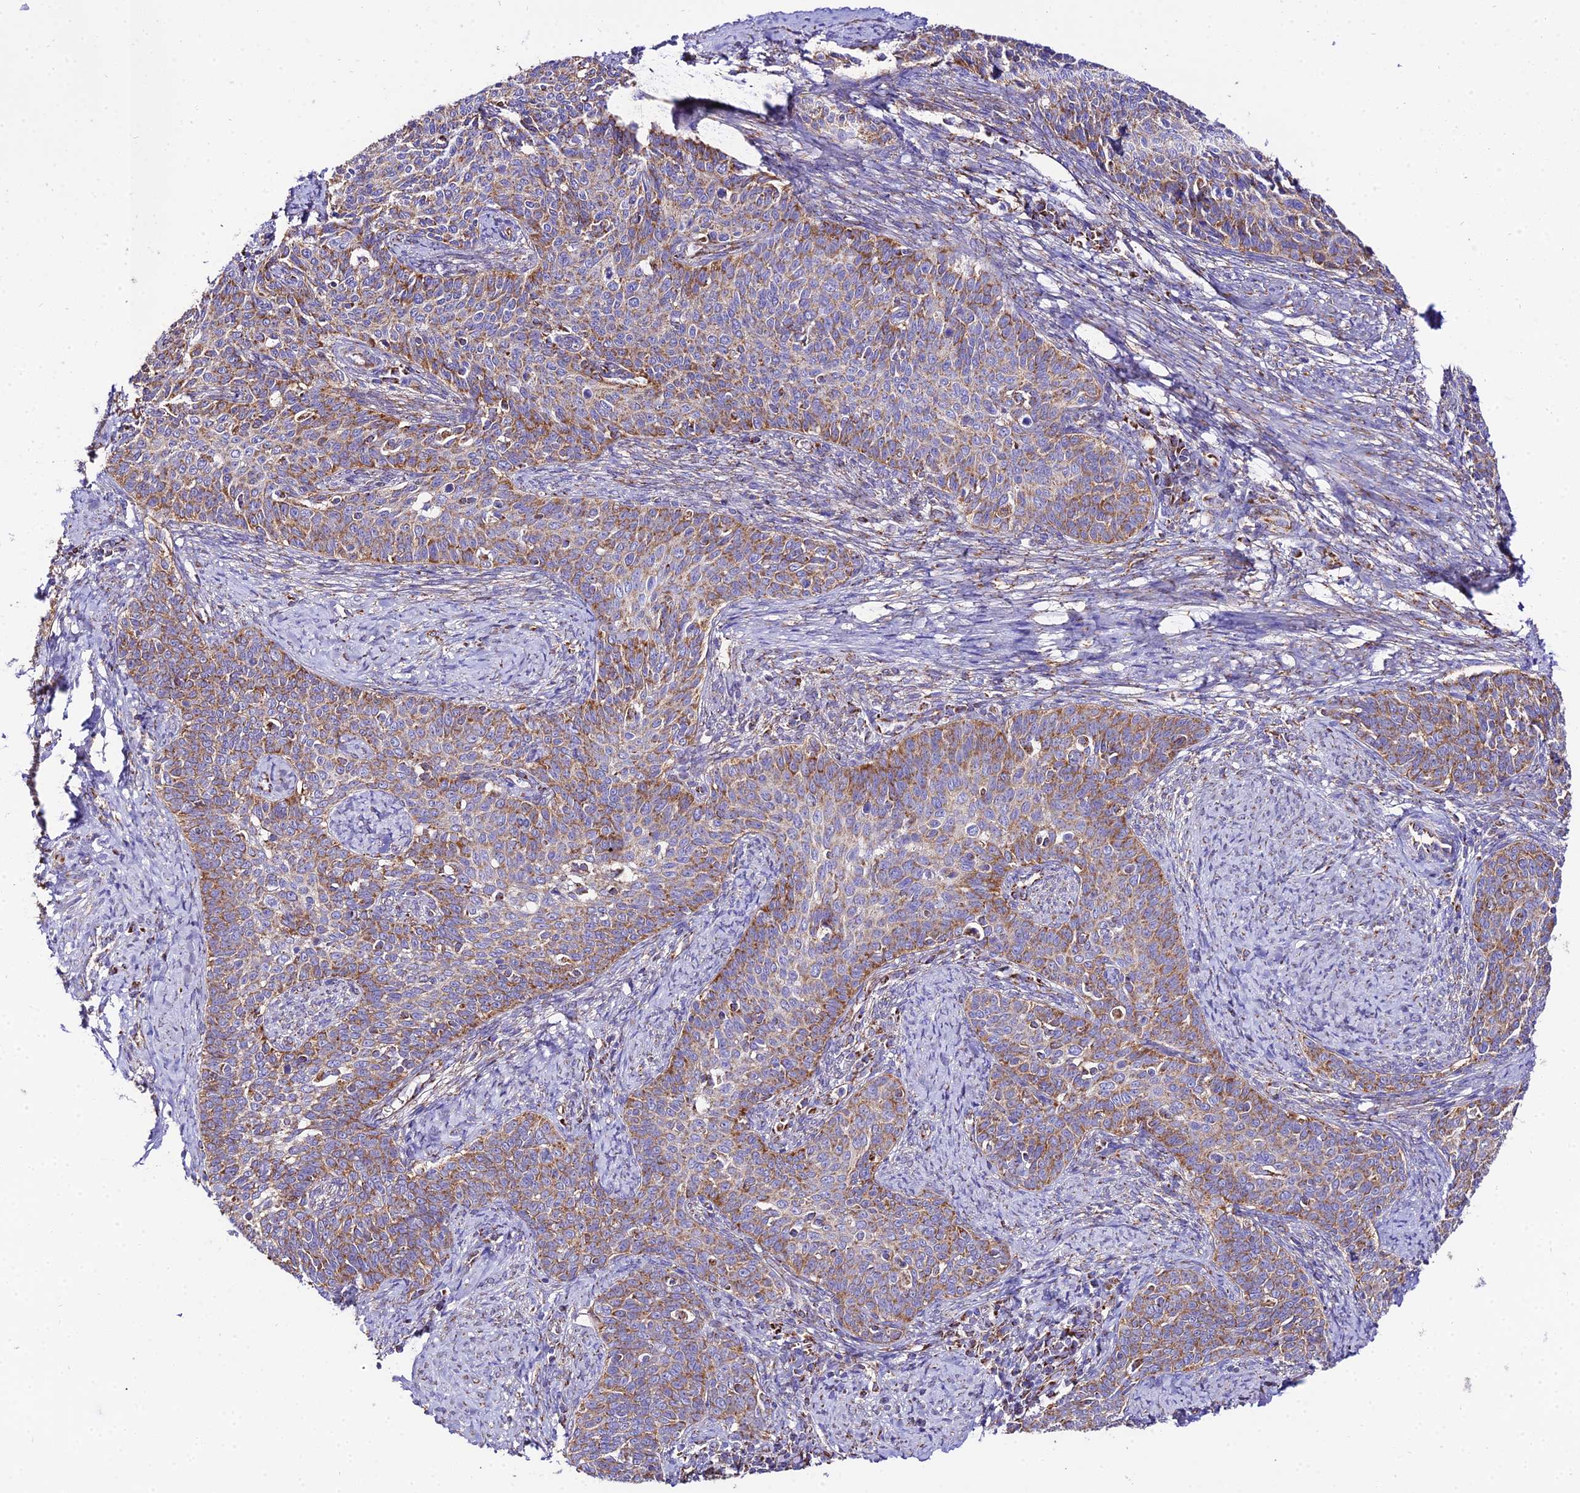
{"staining": {"intensity": "moderate", "quantity": "25%-75%", "location": "cytoplasmic/membranous"}, "tissue": "cervical cancer", "cell_type": "Tumor cells", "image_type": "cancer", "snomed": [{"axis": "morphology", "description": "Squamous cell carcinoma, NOS"}, {"axis": "topography", "description": "Cervix"}], "caption": "Protein expression analysis of human cervical cancer (squamous cell carcinoma) reveals moderate cytoplasmic/membranous positivity in about 25%-75% of tumor cells.", "gene": "OCIAD1", "patient": {"sex": "female", "age": 39}}